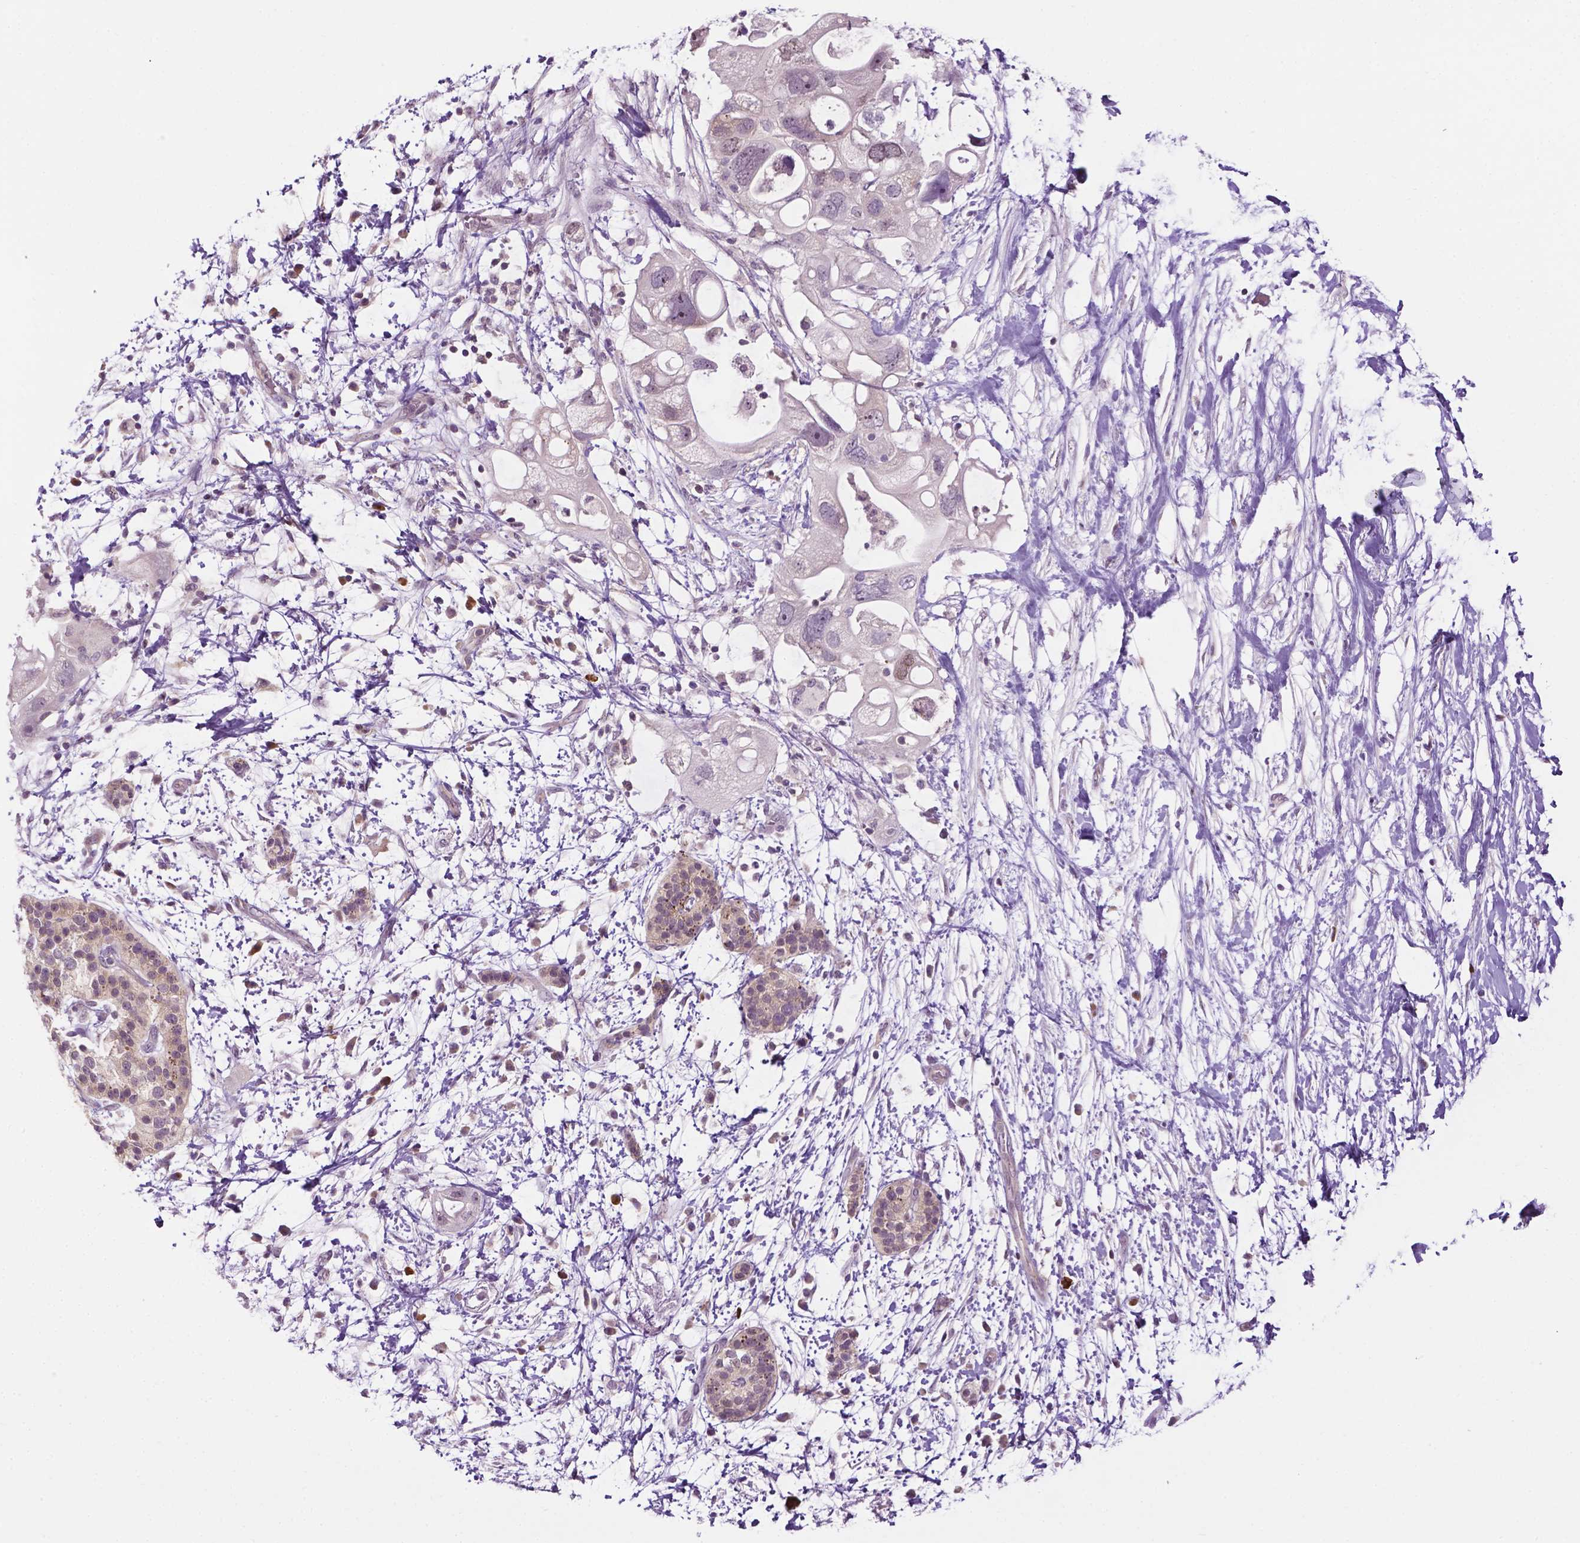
{"staining": {"intensity": "weak", "quantity": "<25%", "location": "nuclear"}, "tissue": "pancreatic cancer", "cell_type": "Tumor cells", "image_type": "cancer", "snomed": [{"axis": "morphology", "description": "Adenocarcinoma, NOS"}, {"axis": "topography", "description": "Pancreas"}], "caption": "The photomicrograph exhibits no significant positivity in tumor cells of pancreatic cancer (adenocarcinoma). (DAB (3,3'-diaminobenzidine) immunohistochemistry with hematoxylin counter stain).", "gene": "DENND4A", "patient": {"sex": "female", "age": 72}}